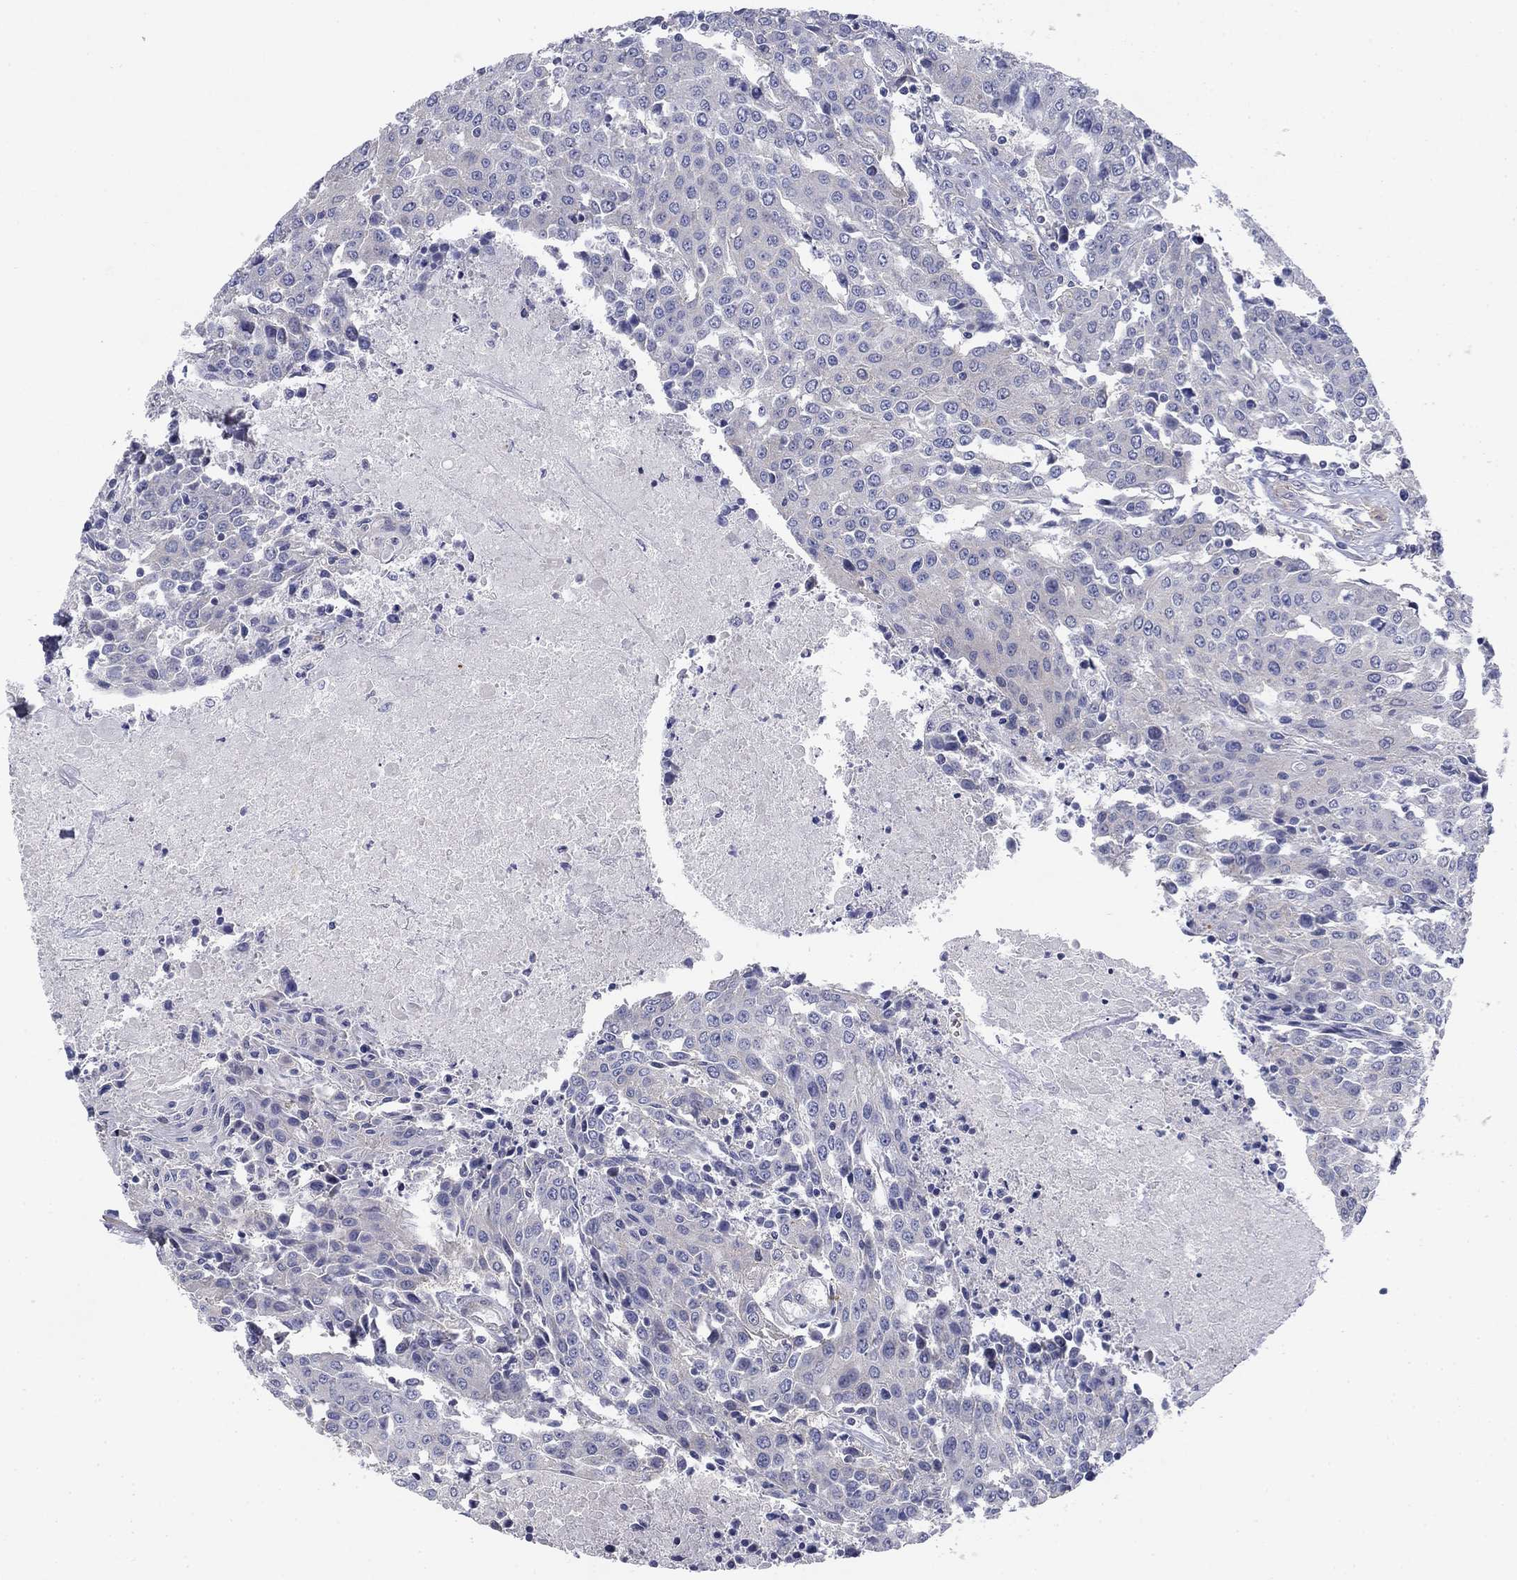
{"staining": {"intensity": "negative", "quantity": "none", "location": "none"}, "tissue": "urothelial cancer", "cell_type": "Tumor cells", "image_type": "cancer", "snomed": [{"axis": "morphology", "description": "Urothelial carcinoma, High grade"}, {"axis": "topography", "description": "Urinary bladder"}], "caption": "Tumor cells show no significant positivity in urothelial cancer.", "gene": "GRK7", "patient": {"sex": "female", "age": 85}}